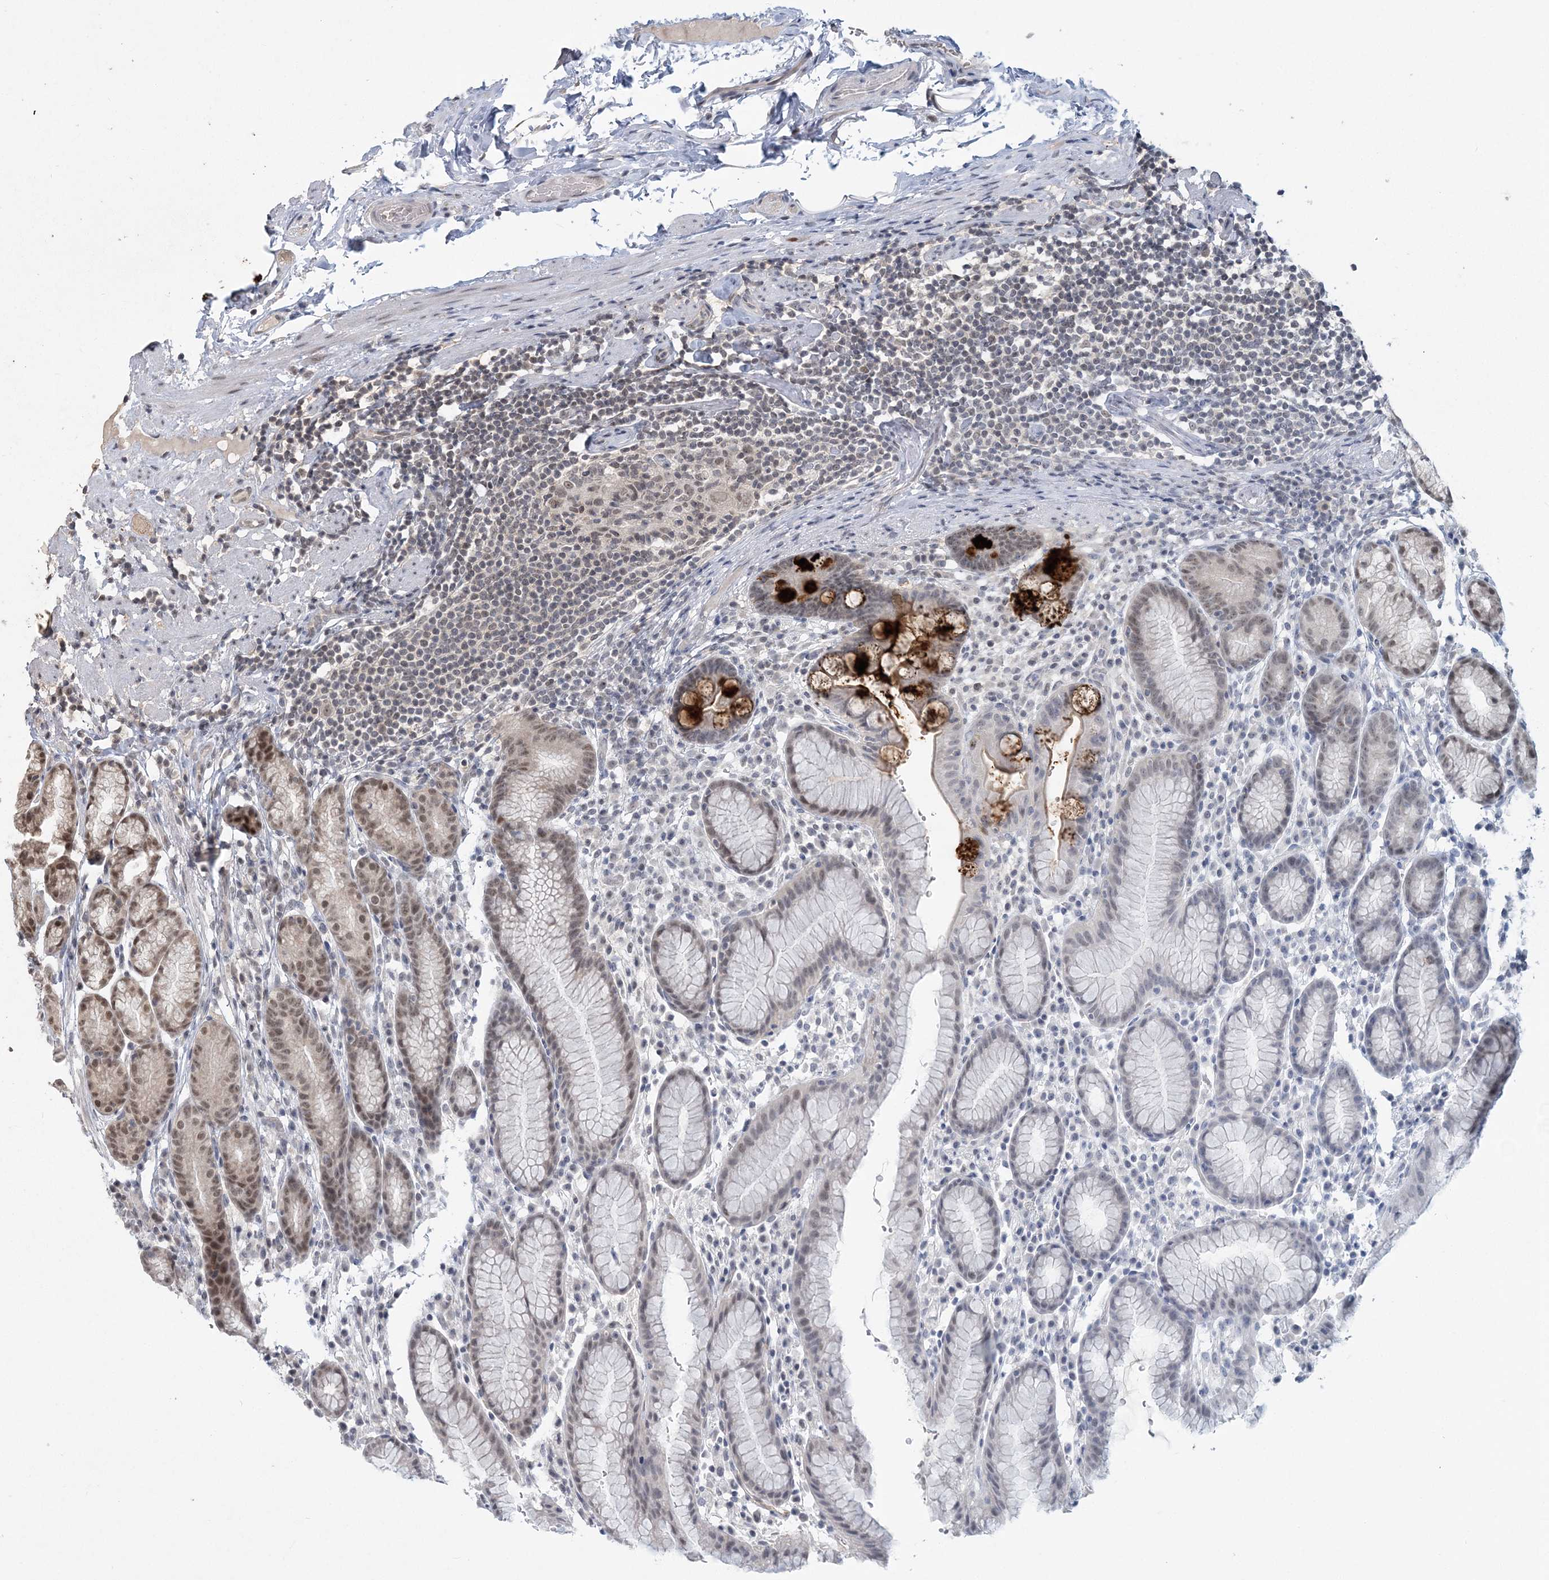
{"staining": {"intensity": "moderate", "quantity": ">75%", "location": "nuclear"}, "tissue": "stomach", "cell_type": "Glandular cells", "image_type": "normal", "snomed": [{"axis": "morphology", "description": "Normal tissue, NOS"}, {"axis": "topography", "description": "Stomach, lower"}], "caption": "Glandular cells demonstrate medium levels of moderate nuclear staining in approximately >75% of cells in unremarkable human stomach.", "gene": "COPS7B", "patient": {"sex": "male", "age": 52}}